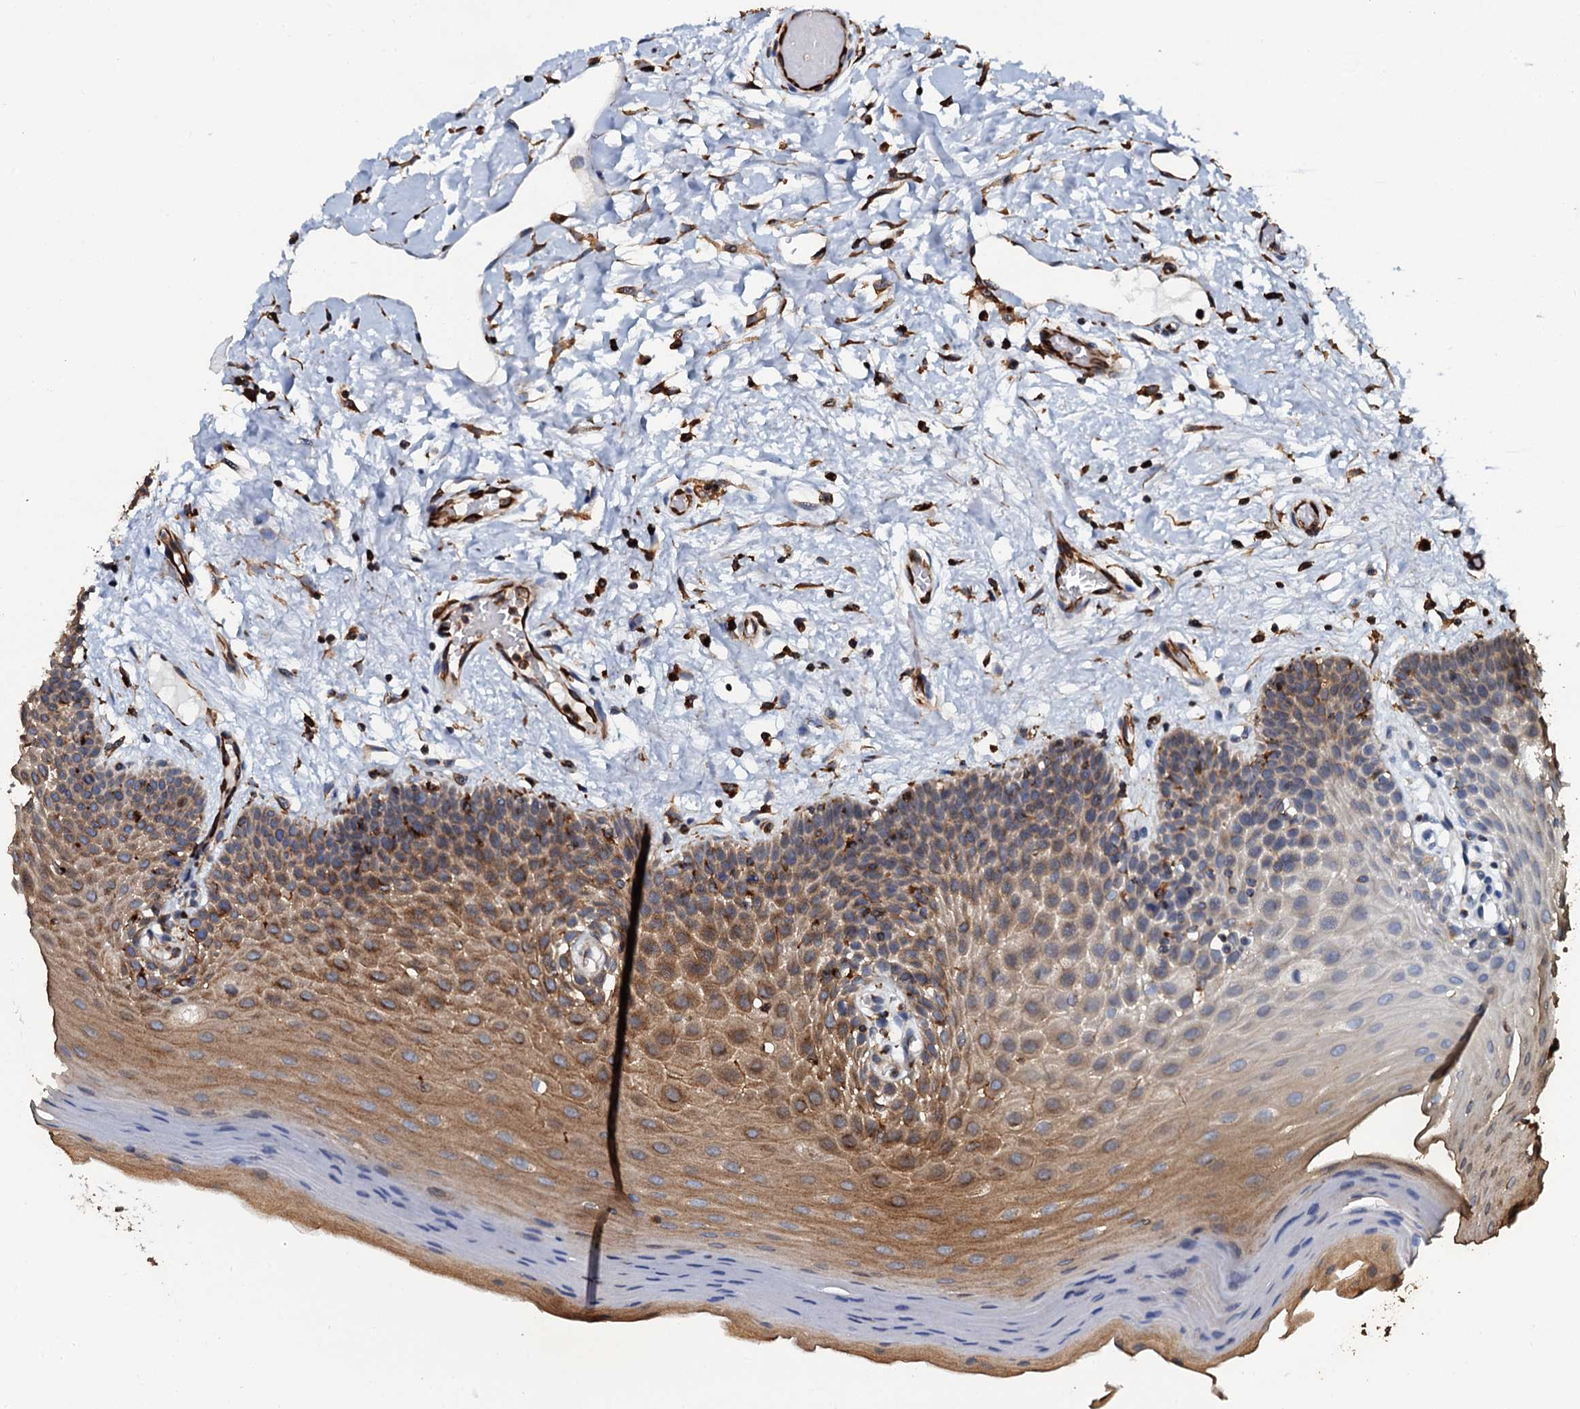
{"staining": {"intensity": "moderate", "quantity": ">75%", "location": "cytoplasmic/membranous"}, "tissue": "oral mucosa", "cell_type": "Squamous epithelial cells", "image_type": "normal", "snomed": [{"axis": "morphology", "description": "Normal tissue, NOS"}, {"axis": "topography", "description": "Oral tissue"}, {"axis": "topography", "description": "Tounge, NOS"}], "caption": "Immunohistochemical staining of unremarkable oral mucosa shows >75% levels of moderate cytoplasmic/membranous protein staining in about >75% of squamous epithelial cells. (Brightfield microscopy of DAB IHC at high magnification).", "gene": "VAMP8", "patient": {"sex": "male", "age": 47}}